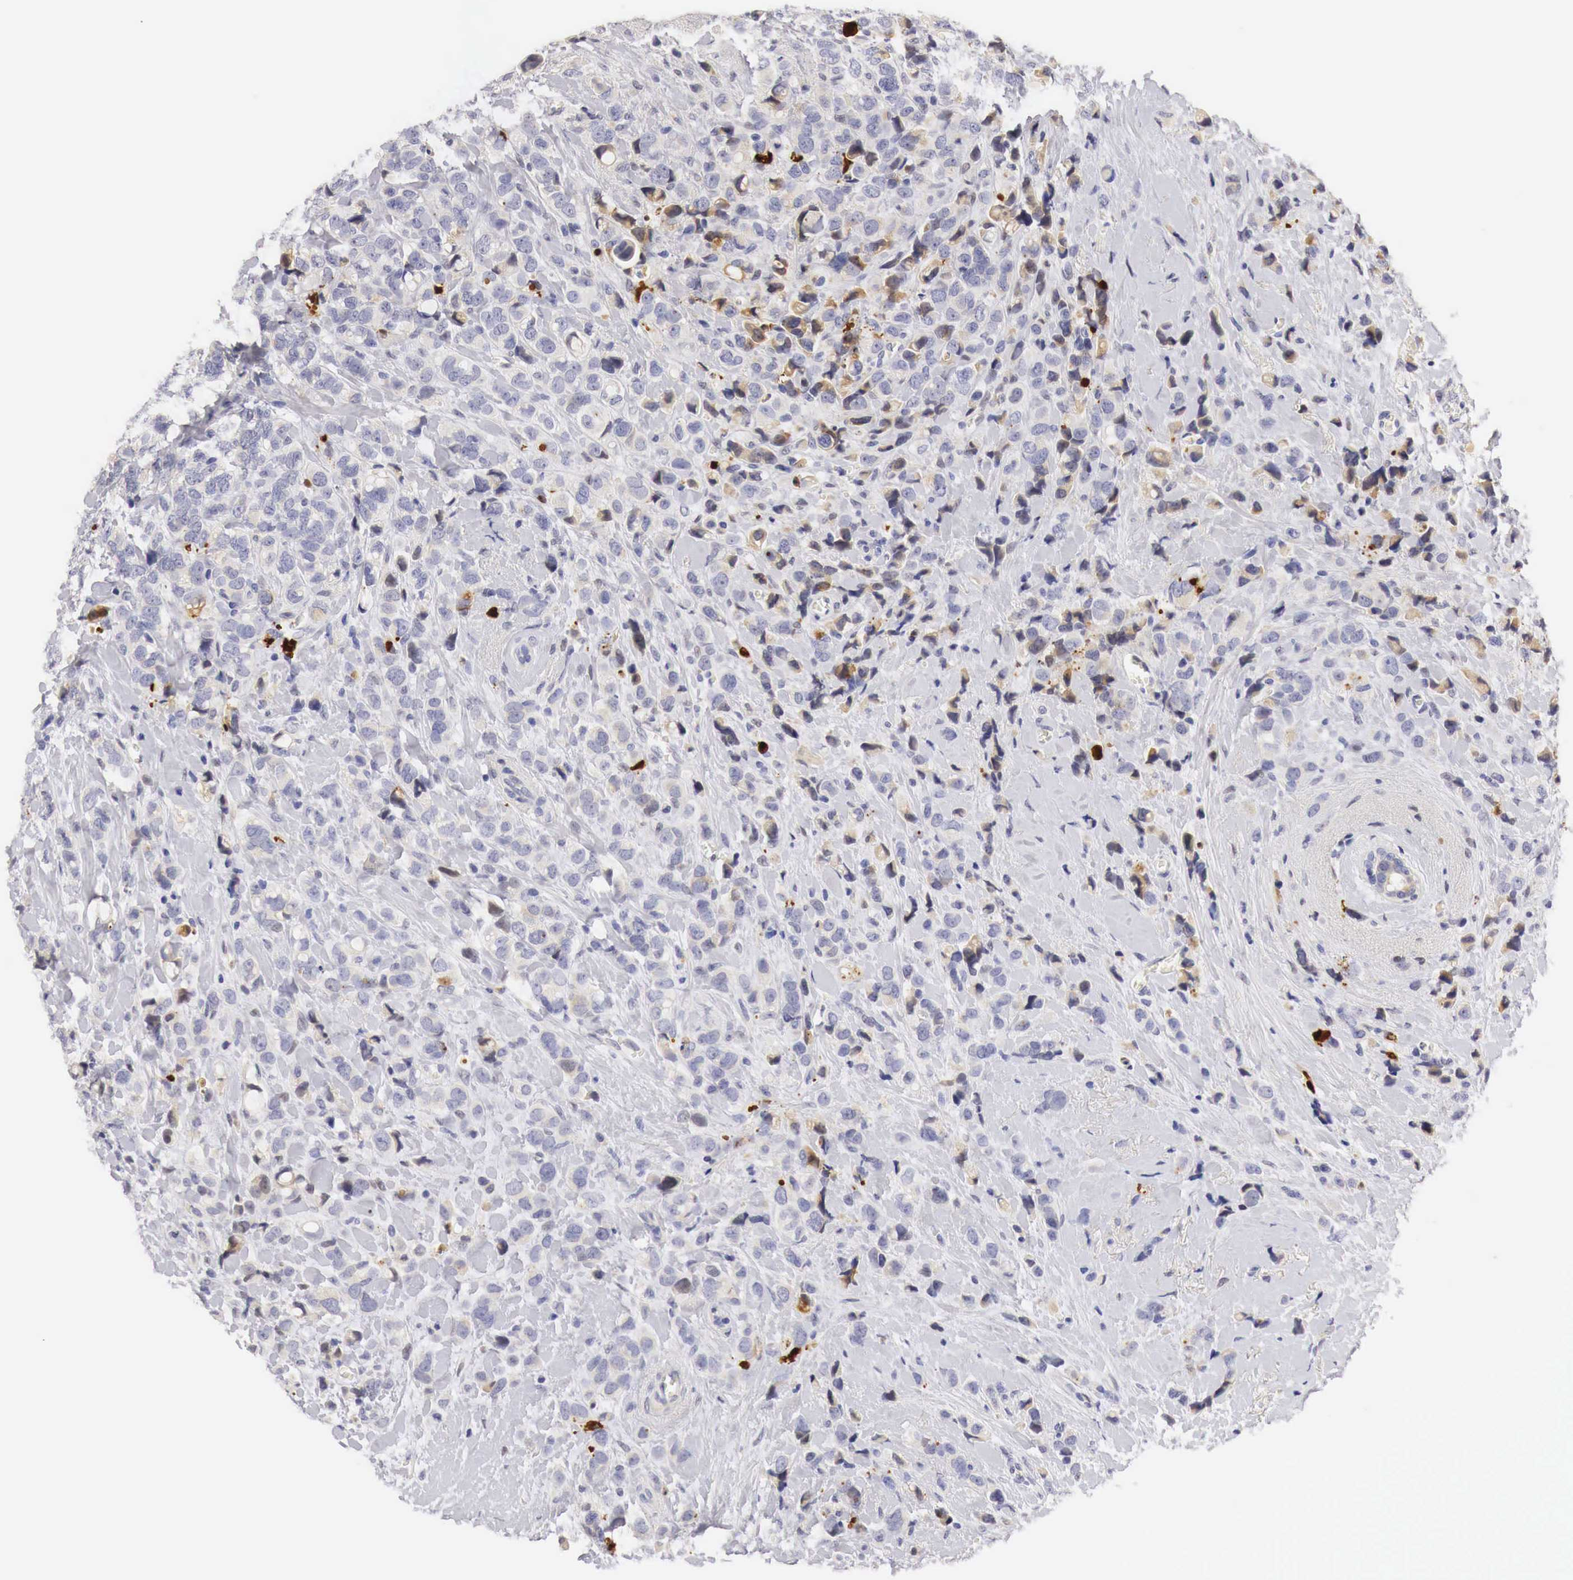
{"staining": {"intensity": "weak", "quantity": "25%-75%", "location": "cytoplasmic/membranous"}, "tissue": "breast cancer", "cell_type": "Tumor cells", "image_type": "cancer", "snomed": [{"axis": "morphology", "description": "Lobular carcinoma"}, {"axis": "topography", "description": "Breast"}], "caption": "Protein expression analysis of breast cancer demonstrates weak cytoplasmic/membranous positivity in about 25%-75% of tumor cells.", "gene": "CASP3", "patient": {"sex": "female", "age": 57}}